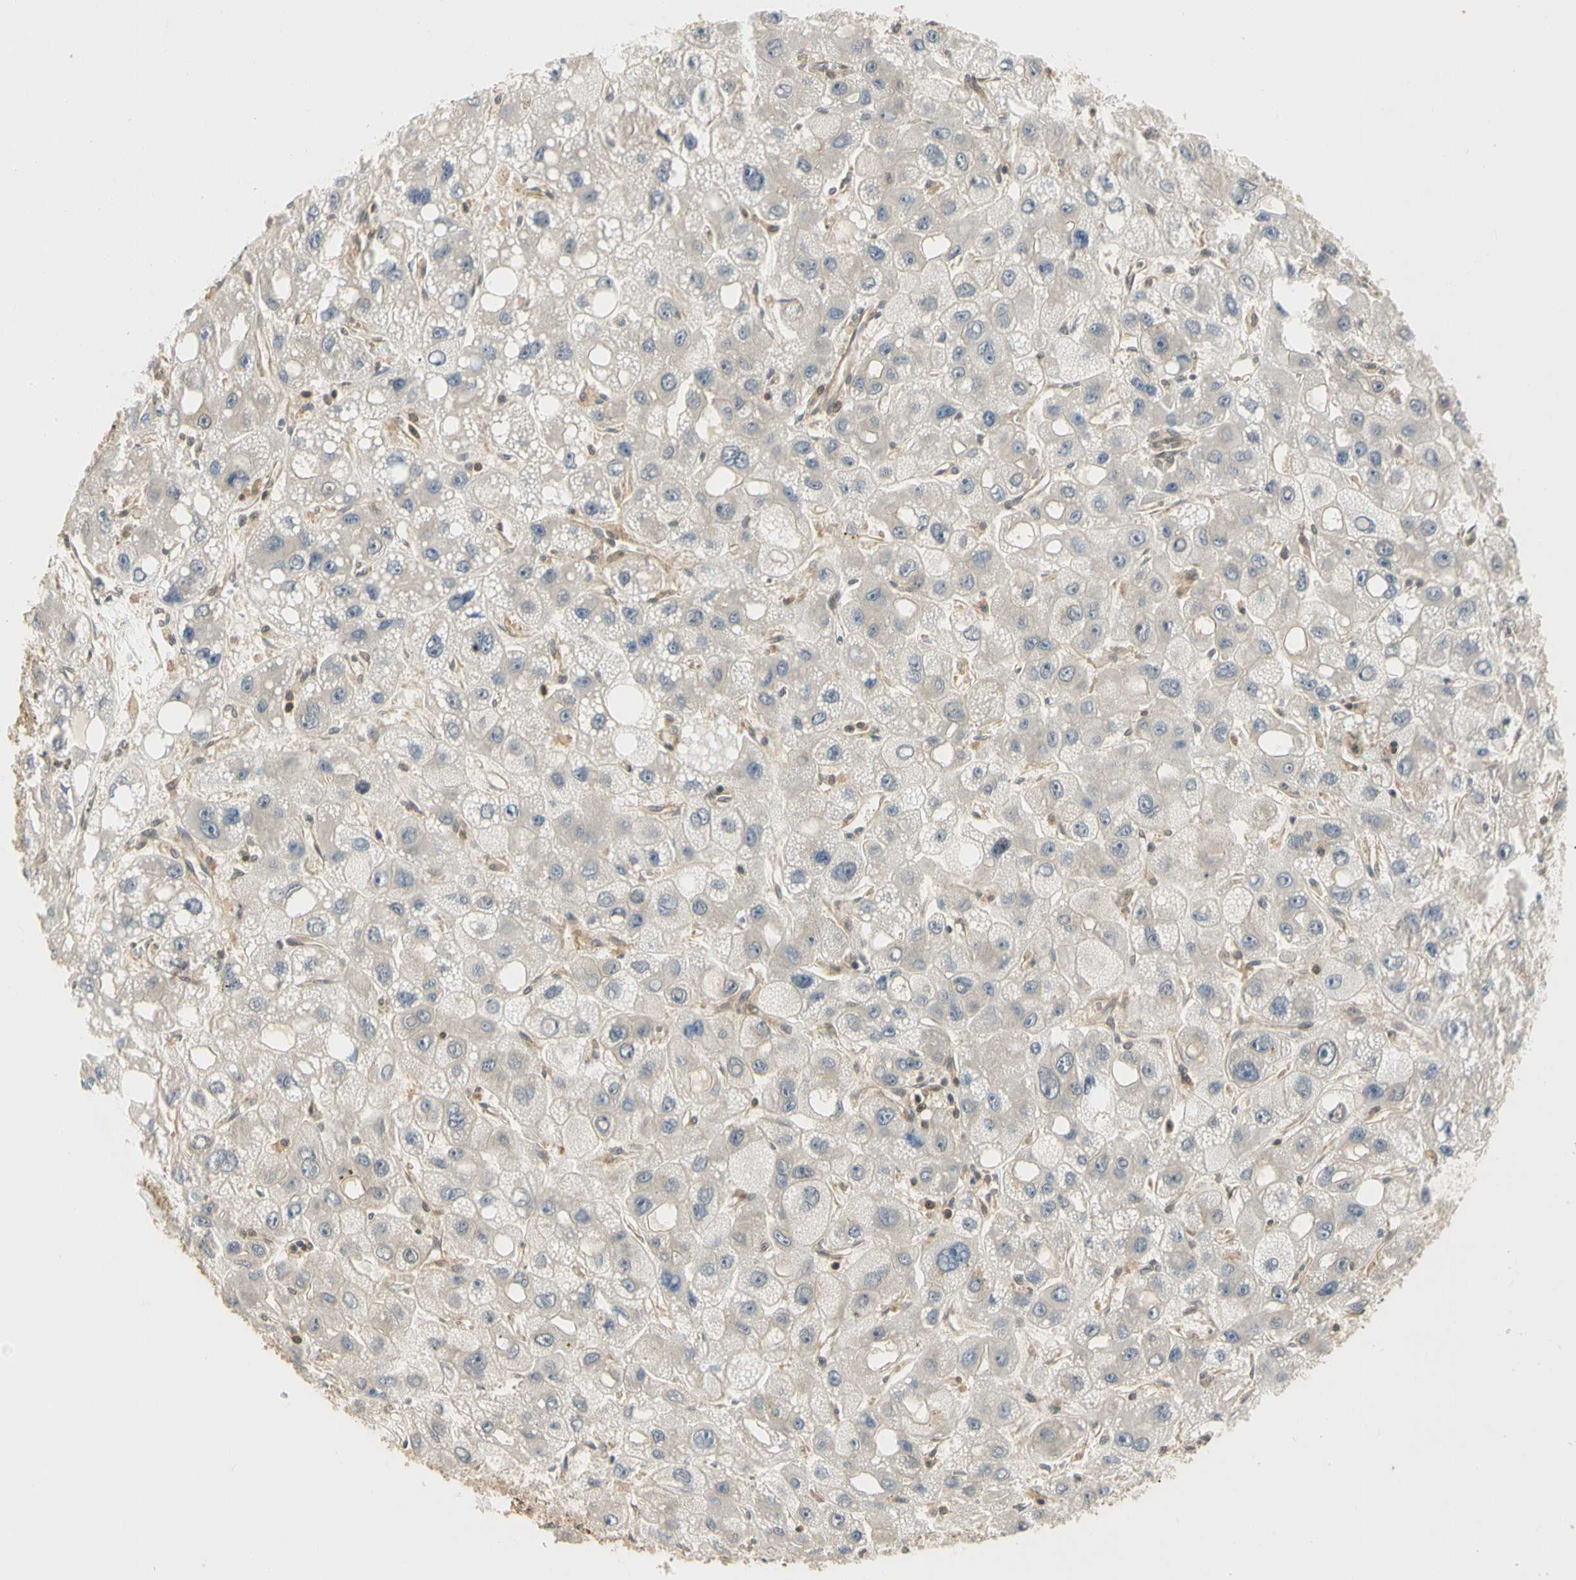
{"staining": {"intensity": "negative", "quantity": "none", "location": "none"}, "tissue": "liver cancer", "cell_type": "Tumor cells", "image_type": "cancer", "snomed": [{"axis": "morphology", "description": "Carcinoma, Hepatocellular, NOS"}, {"axis": "topography", "description": "Liver"}], "caption": "Immunohistochemical staining of liver cancer reveals no significant staining in tumor cells. (Brightfield microscopy of DAB immunohistochemistry at high magnification).", "gene": "UBE2Z", "patient": {"sex": "male", "age": 55}}